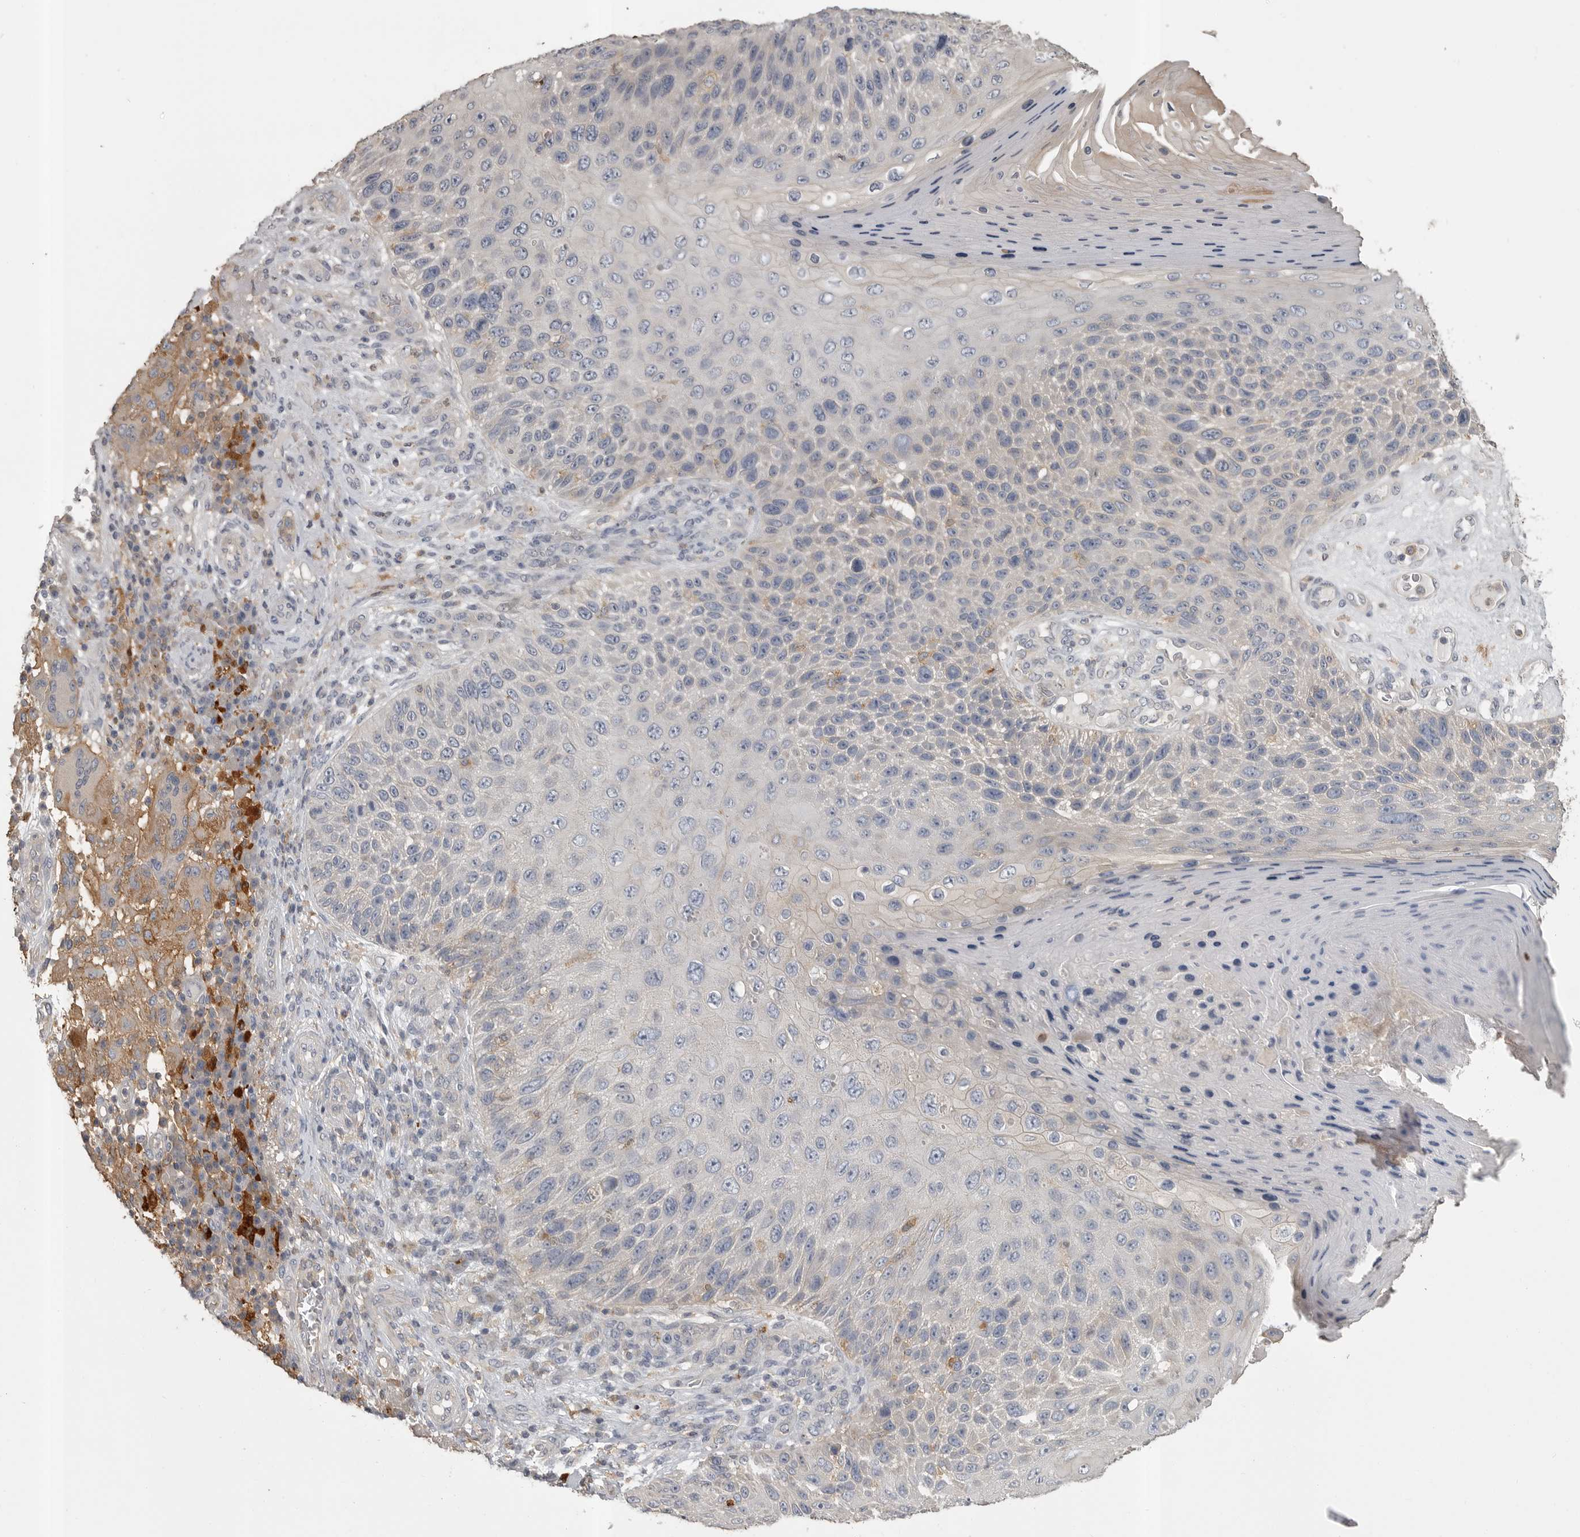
{"staining": {"intensity": "negative", "quantity": "none", "location": "none"}, "tissue": "skin cancer", "cell_type": "Tumor cells", "image_type": "cancer", "snomed": [{"axis": "morphology", "description": "Squamous cell carcinoma, NOS"}, {"axis": "topography", "description": "Skin"}], "caption": "Immunohistochemistry (IHC) micrograph of neoplastic tissue: human squamous cell carcinoma (skin) stained with DAB (3,3'-diaminobenzidine) reveals no significant protein expression in tumor cells.", "gene": "CMTM6", "patient": {"sex": "female", "age": 88}}